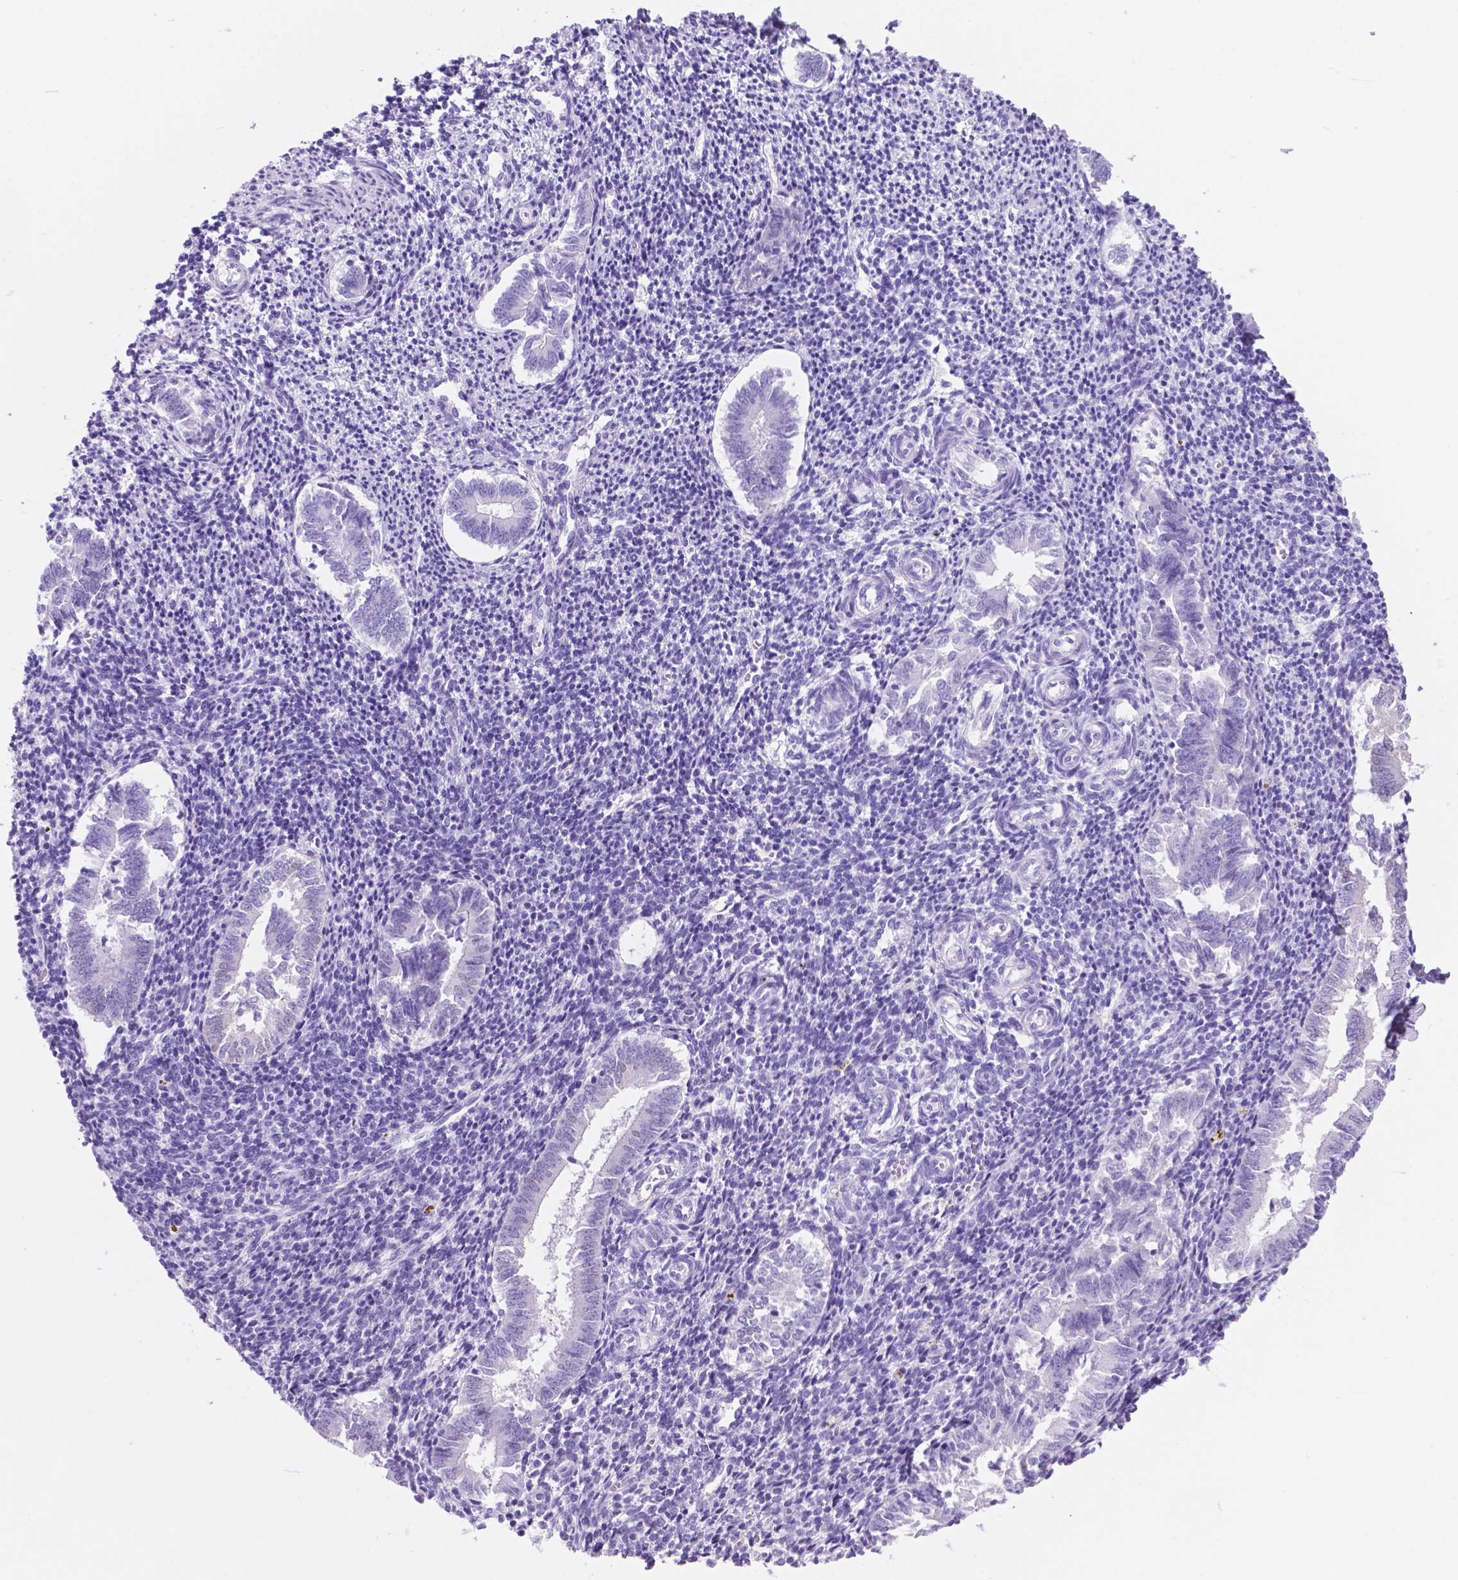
{"staining": {"intensity": "negative", "quantity": "none", "location": "none"}, "tissue": "endometrium", "cell_type": "Cells in endometrial stroma", "image_type": "normal", "snomed": [{"axis": "morphology", "description": "Normal tissue, NOS"}, {"axis": "topography", "description": "Endometrium"}], "caption": "High magnification brightfield microscopy of unremarkable endometrium stained with DAB (3,3'-diaminobenzidine) (brown) and counterstained with hematoxylin (blue): cells in endometrial stroma show no significant positivity. Brightfield microscopy of IHC stained with DAB (3,3'-diaminobenzidine) (brown) and hematoxylin (blue), captured at high magnification.", "gene": "C17orf107", "patient": {"sex": "female", "age": 25}}